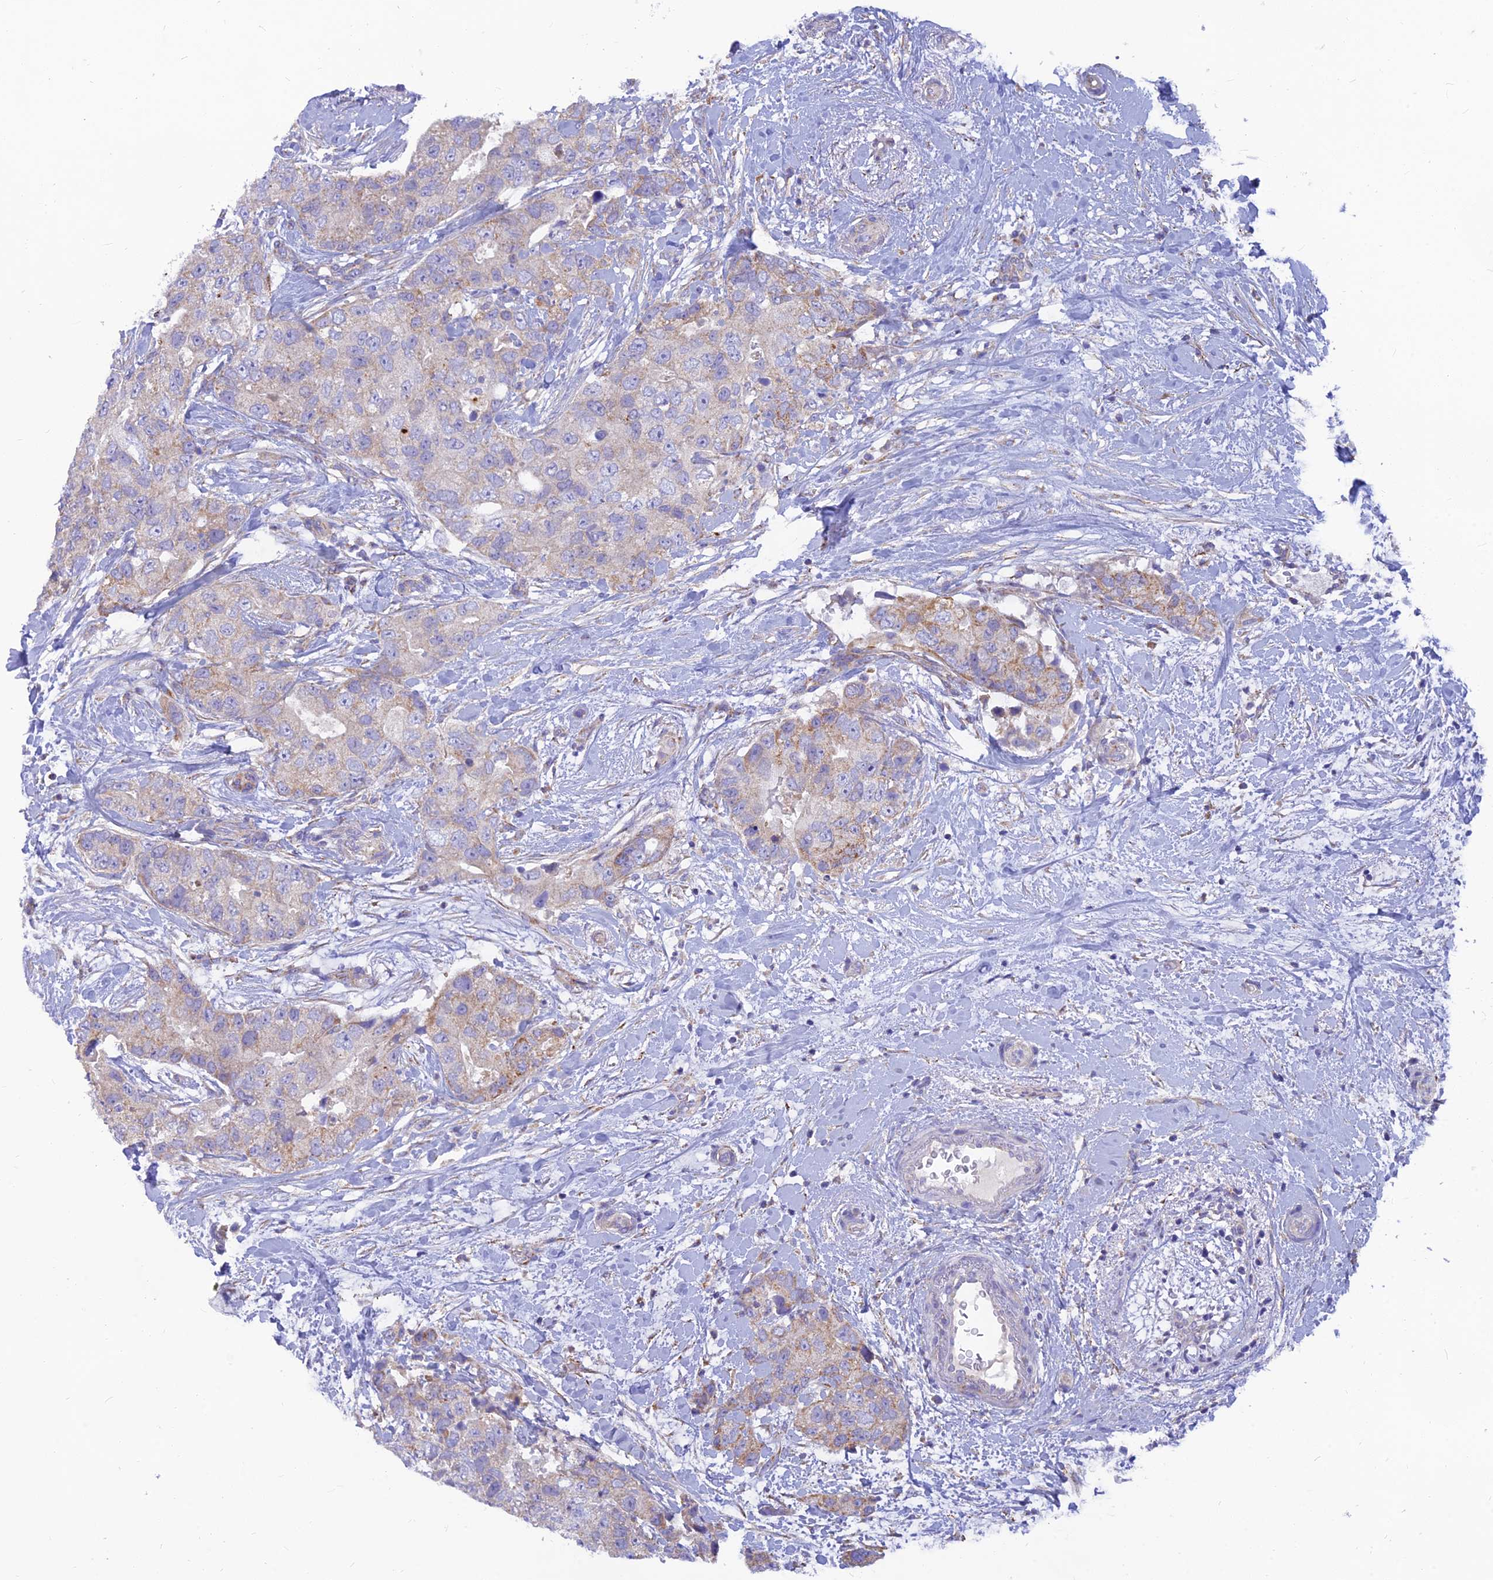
{"staining": {"intensity": "weak", "quantity": "<25%", "location": "cytoplasmic/membranous"}, "tissue": "breast cancer", "cell_type": "Tumor cells", "image_type": "cancer", "snomed": [{"axis": "morphology", "description": "Duct carcinoma"}, {"axis": "topography", "description": "Breast"}], "caption": "Tumor cells show no significant protein positivity in invasive ductal carcinoma (breast).", "gene": "TMEM30B", "patient": {"sex": "female", "age": 62}}